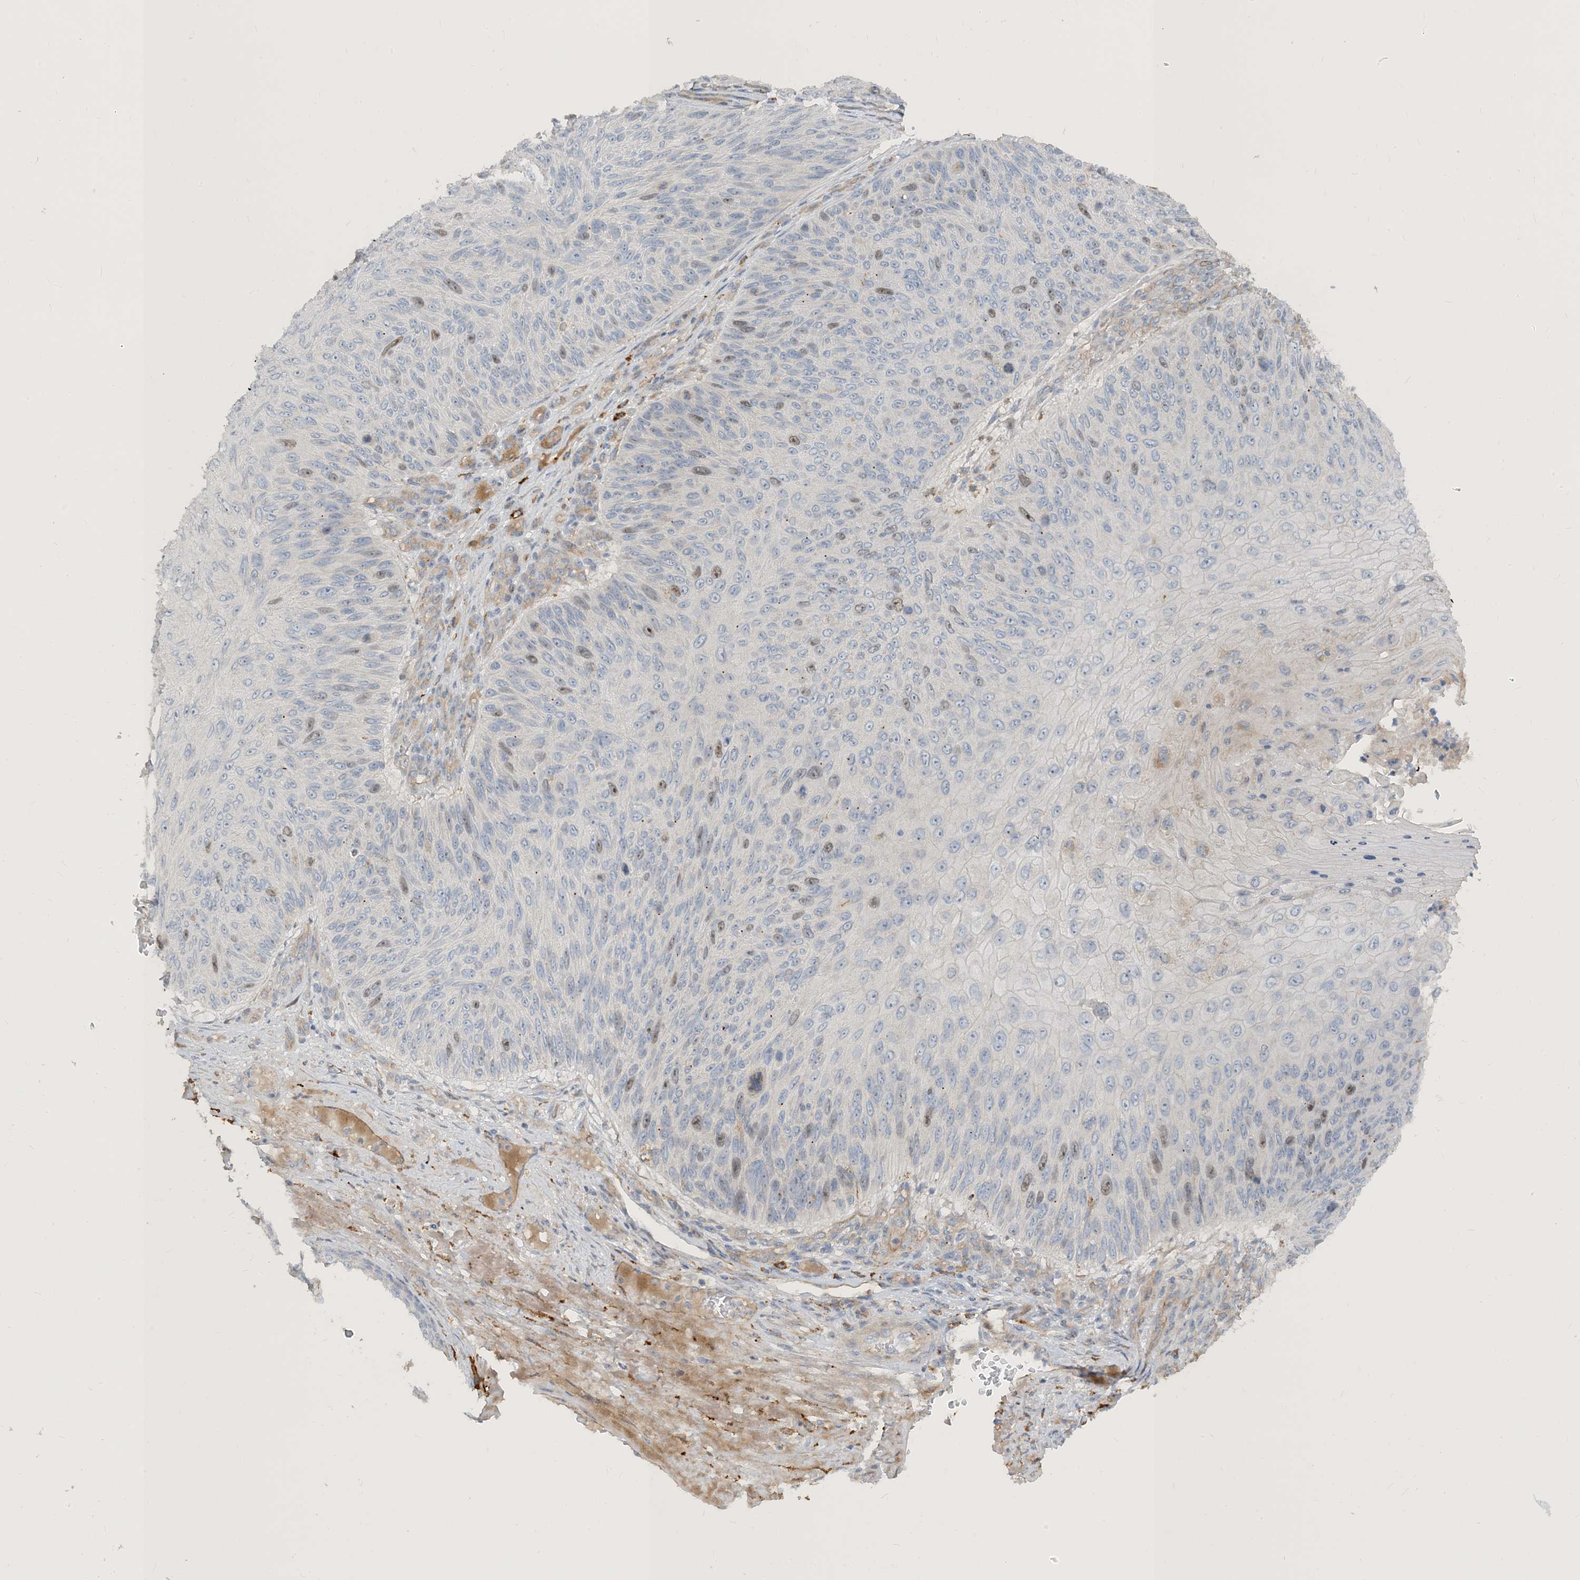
{"staining": {"intensity": "moderate", "quantity": "<25%", "location": "nuclear"}, "tissue": "skin cancer", "cell_type": "Tumor cells", "image_type": "cancer", "snomed": [{"axis": "morphology", "description": "Squamous cell carcinoma, NOS"}, {"axis": "topography", "description": "Skin"}], "caption": "High-magnification brightfield microscopy of skin cancer stained with DAB (brown) and counterstained with hematoxylin (blue). tumor cells exhibit moderate nuclear positivity is seen in approximately<25% of cells.", "gene": "PEAR1", "patient": {"sex": "female", "age": 88}}